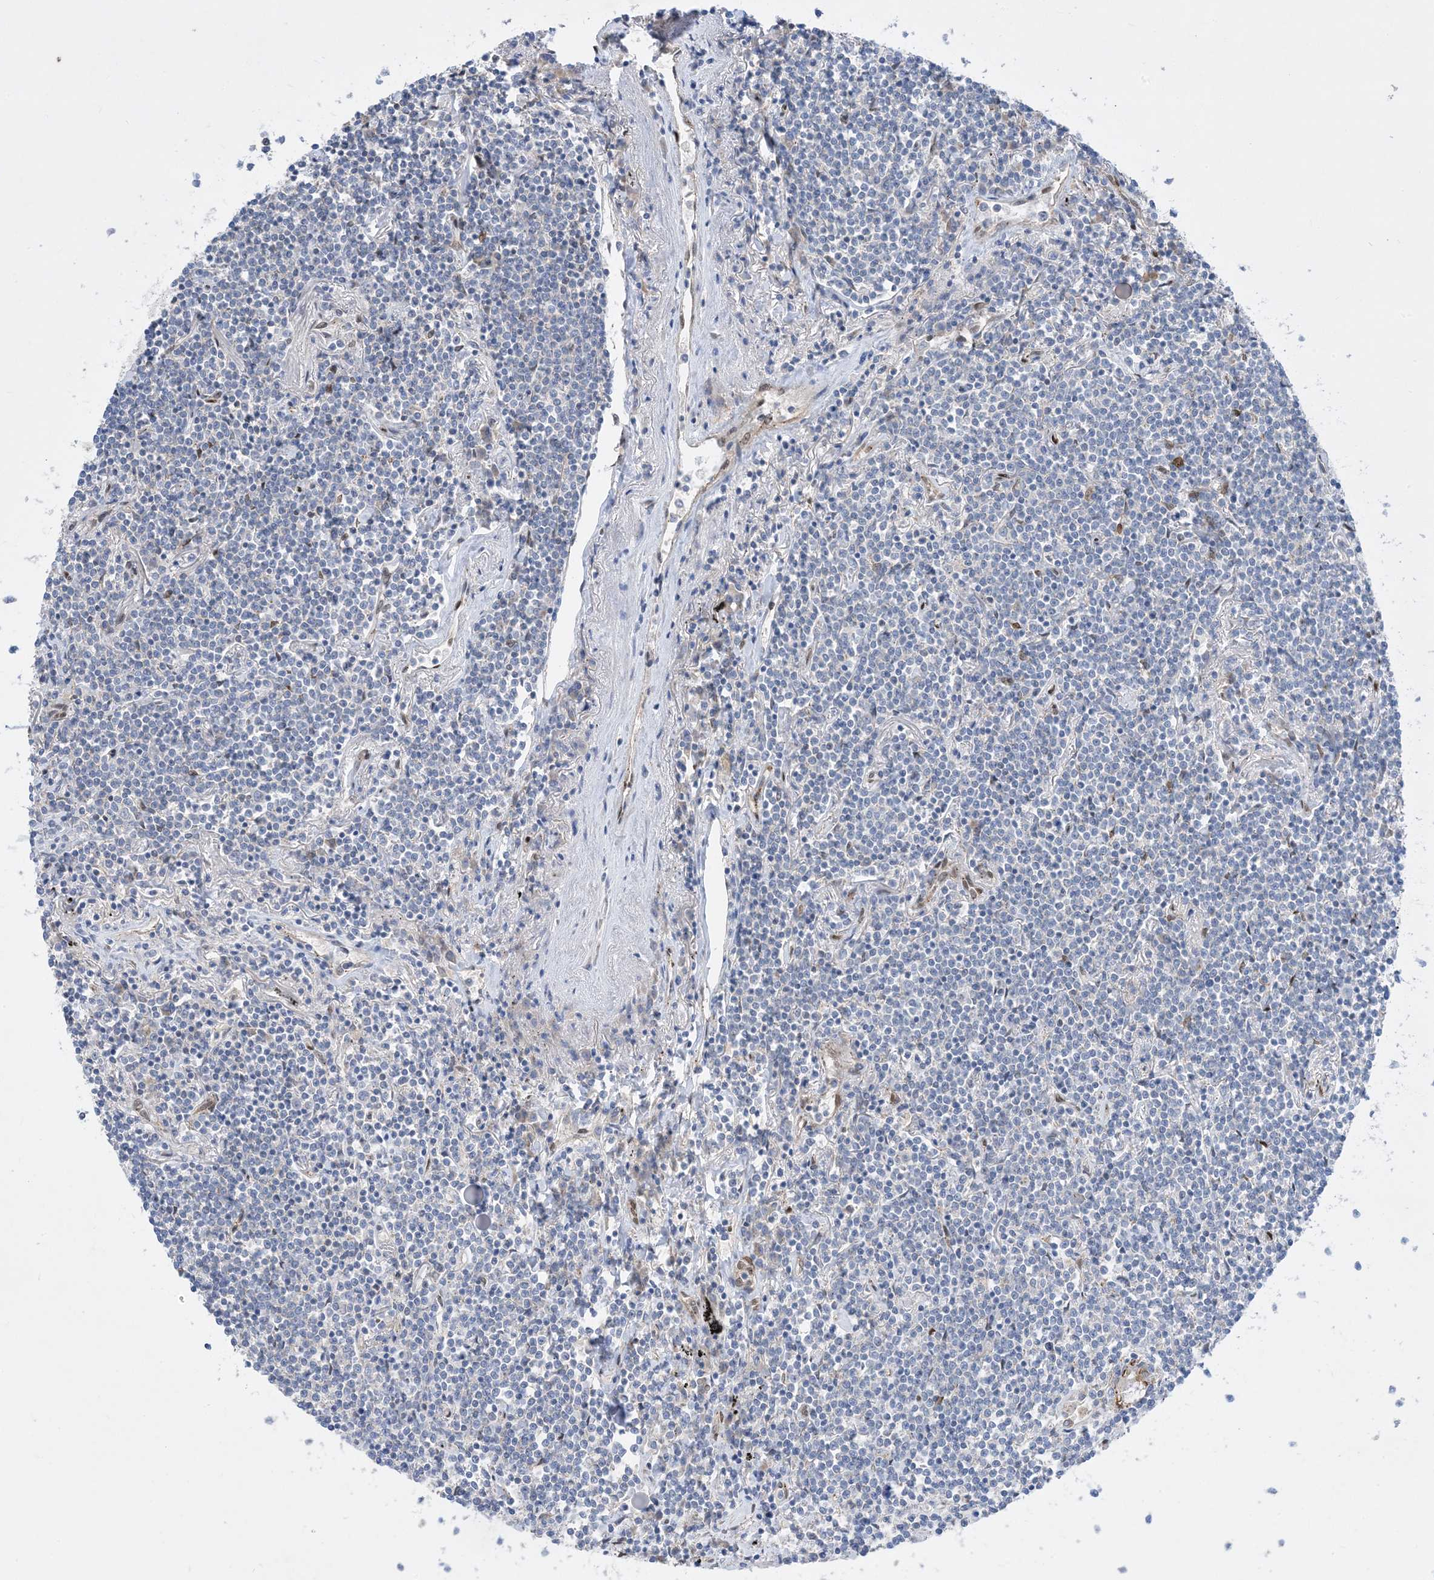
{"staining": {"intensity": "negative", "quantity": "none", "location": "none"}, "tissue": "lymphoma", "cell_type": "Tumor cells", "image_type": "cancer", "snomed": [{"axis": "morphology", "description": "Malignant lymphoma, non-Hodgkin's type, Low grade"}, {"axis": "topography", "description": "Lung"}], "caption": "Immunohistochemistry photomicrograph of malignant lymphoma, non-Hodgkin's type (low-grade) stained for a protein (brown), which displays no positivity in tumor cells.", "gene": "RBMS3", "patient": {"sex": "female", "age": 71}}